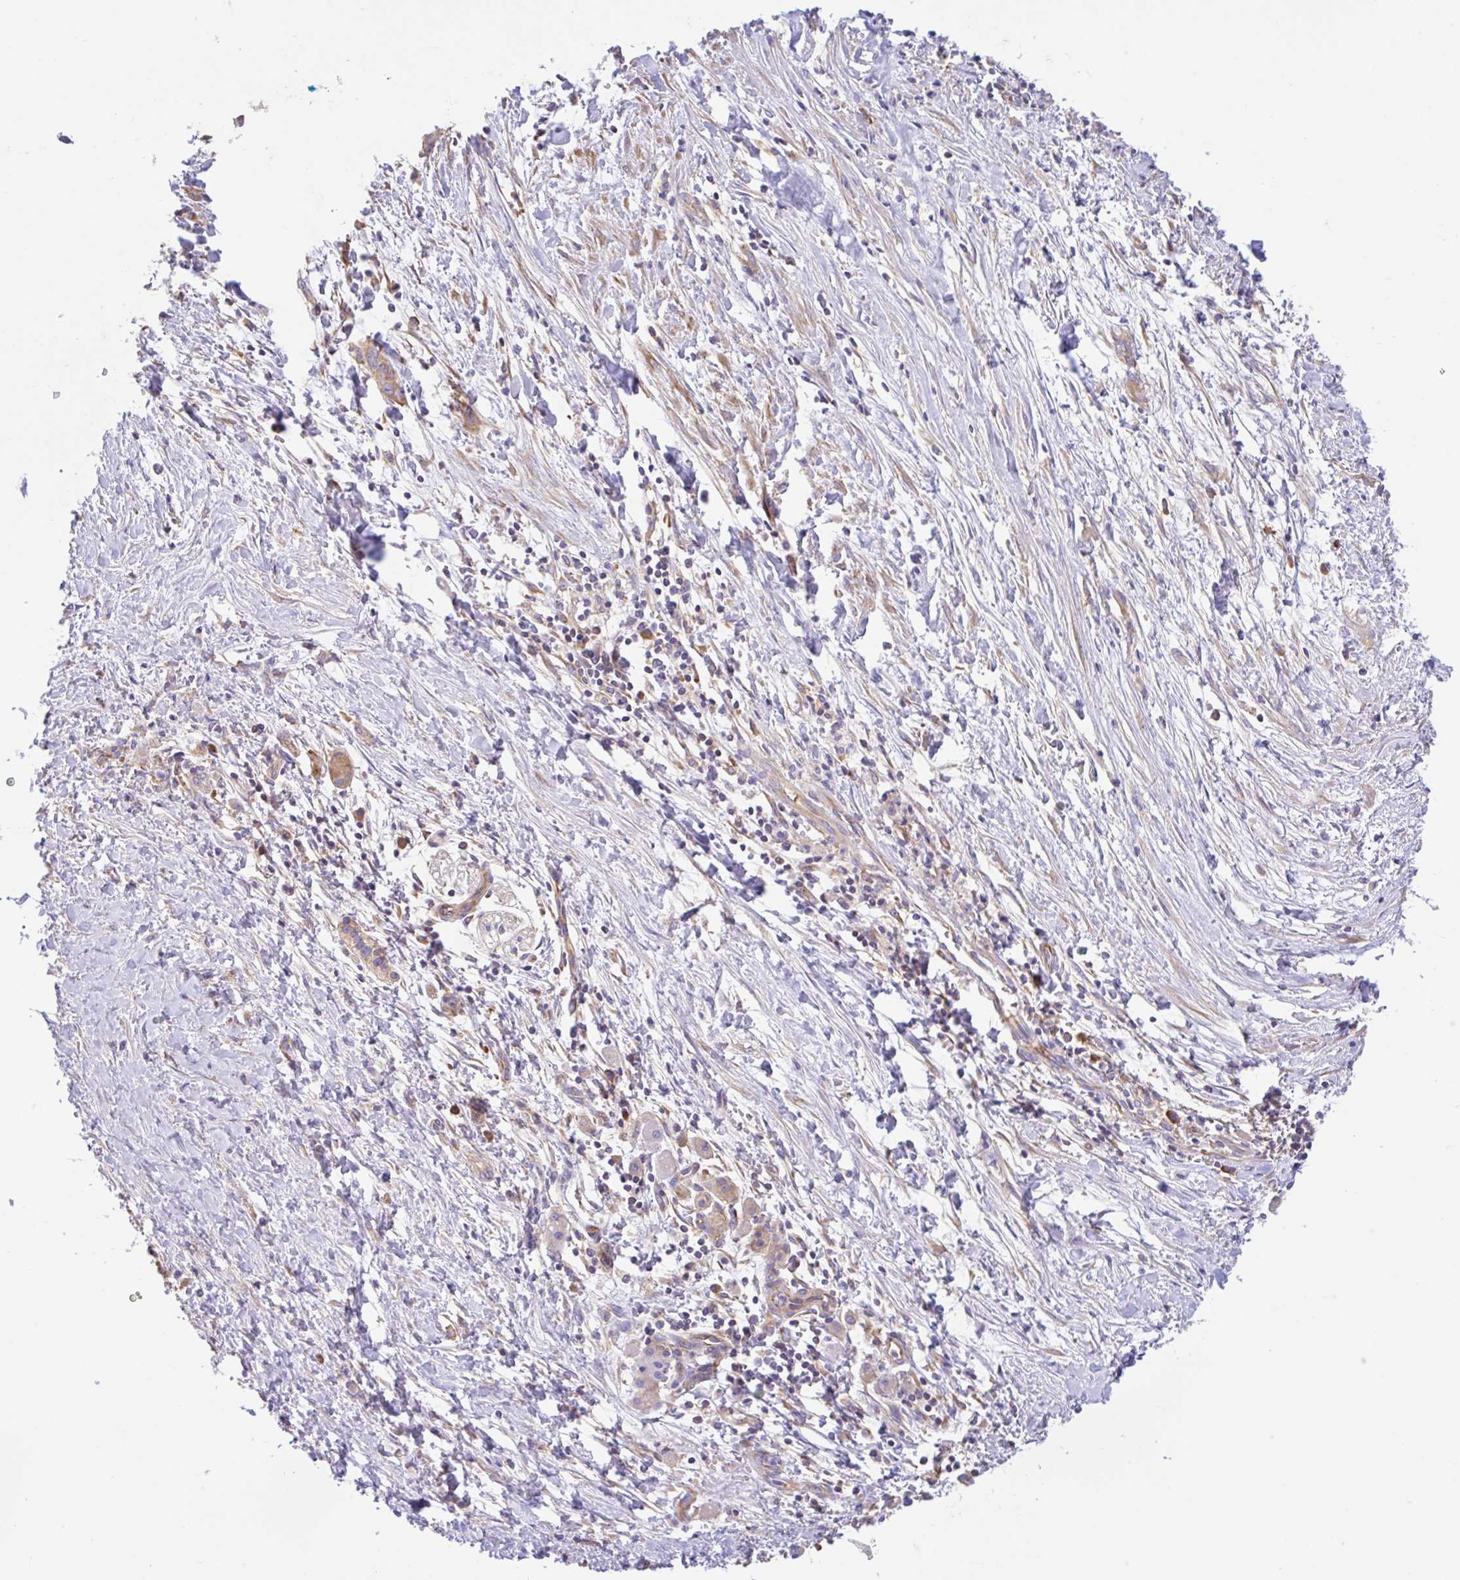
{"staining": {"intensity": "weak", "quantity": "25%-75%", "location": "cytoplasmic/membranous"}, "tissue": "pancreatic cancer", "cell_type": "Tumor cells", "image_type": "cancer", "snomed": [{"axis": "morphology", "description": "Adenocarcinoma, NOS"}, {"axis": "topography", "description": "Pancreas"}], "caption": "Human adenocarcinoma (pancreatic) stained with a brown dye shows weak cytoplasmic/membranous positive staining in about 25%-75% of tumor cells.", "gene": "GFPT2", "patient": {"sex": "male", "age": 68}}